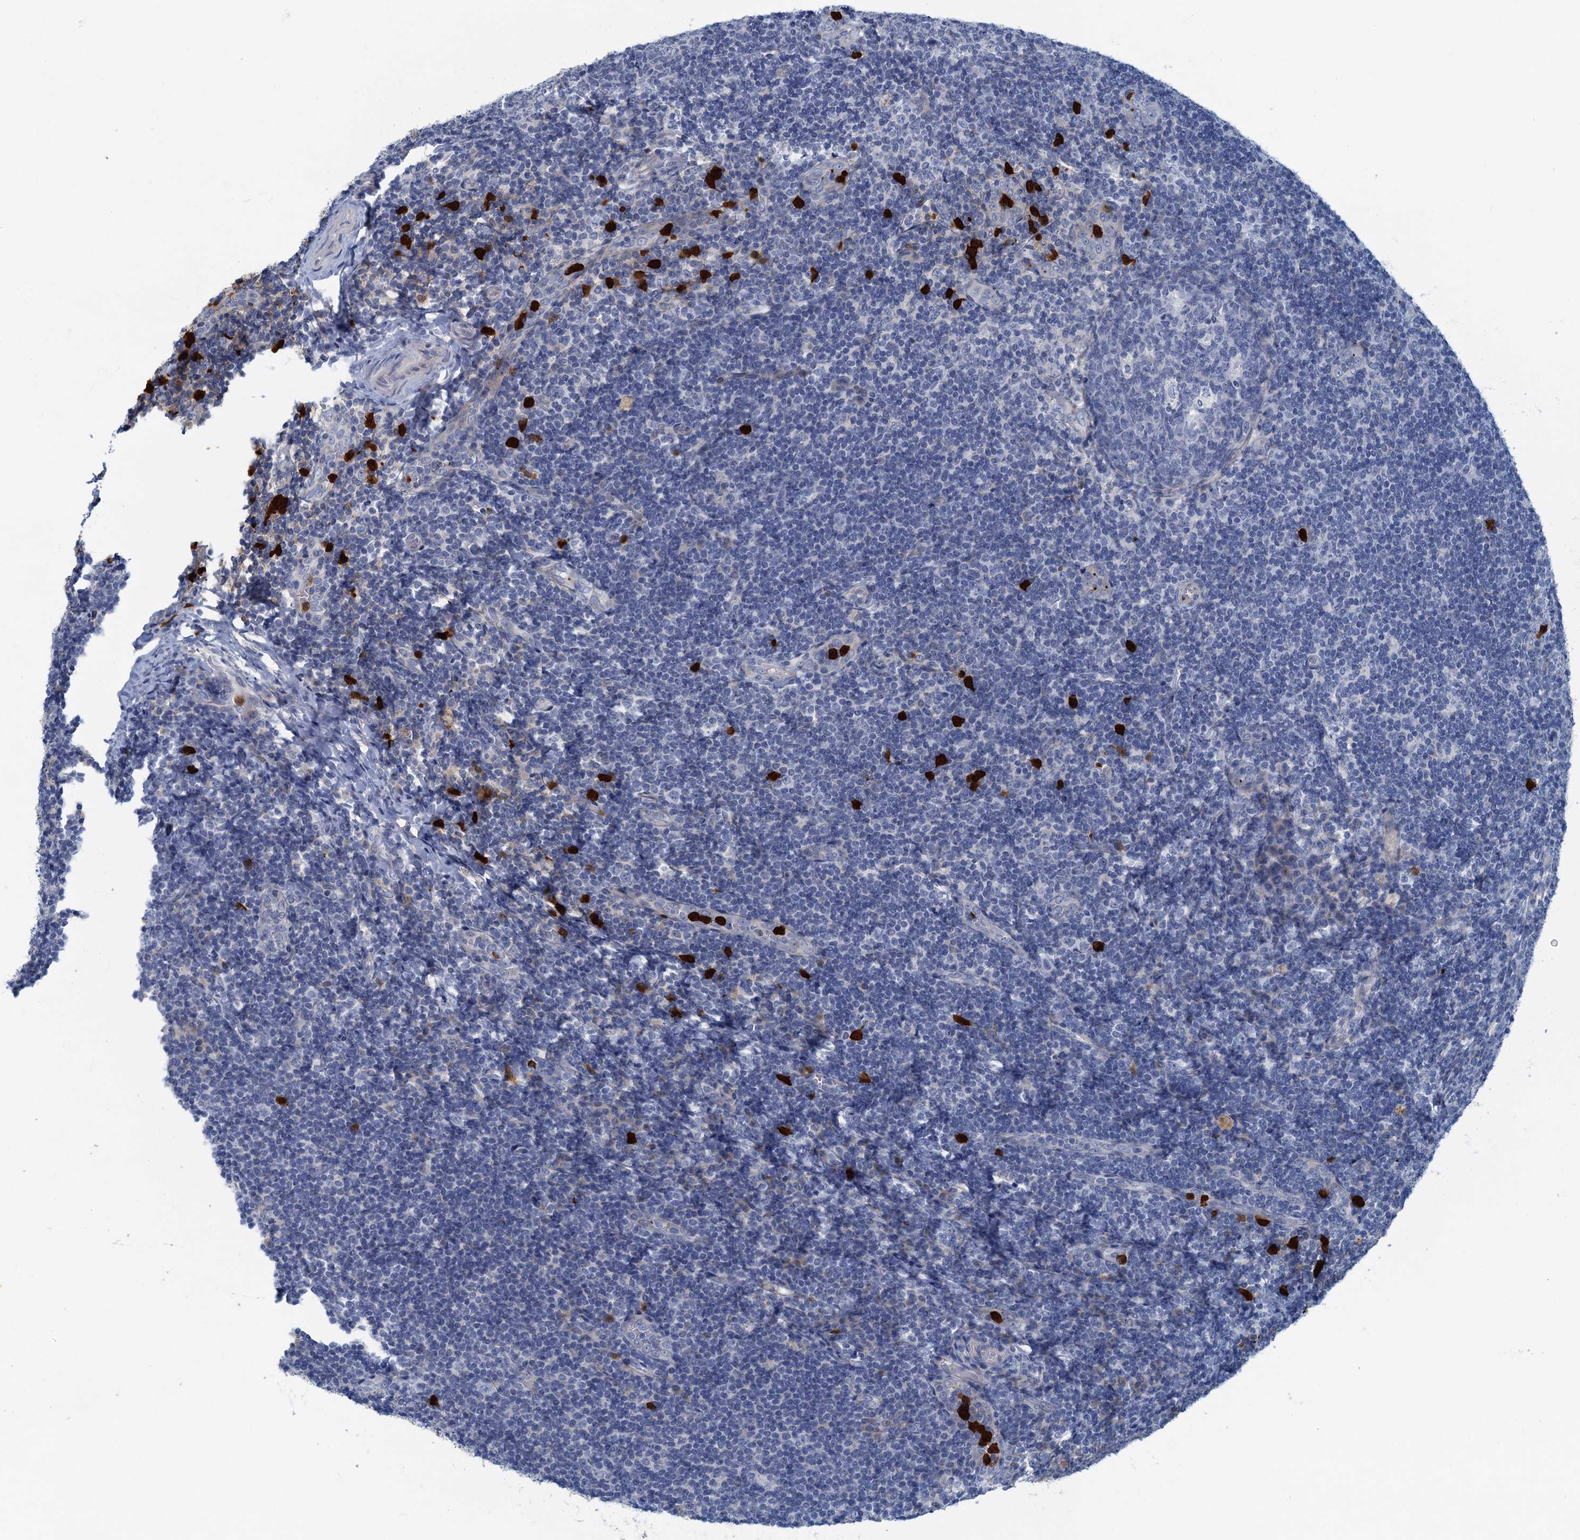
{"staining": {"intensity": "negative", "quantity": "none", "location": "none"}, "tissue": "tonsil", "cell_type": "Germinal center cells", "image_type": "normal", "snomed": [{"axis": "morphology", "description": "Normal tissue, NOS"}, {"axis": "topography", "description": "Tonsil"}], "caption": "The IHC photomicrograph has no significant expression in germinal center cells of tonsil. (DAB immunohistochemistry with hematoxylin counter stain).", "gene": "ANKDD1A", "patient": {"sex": "male", "age": 17}}